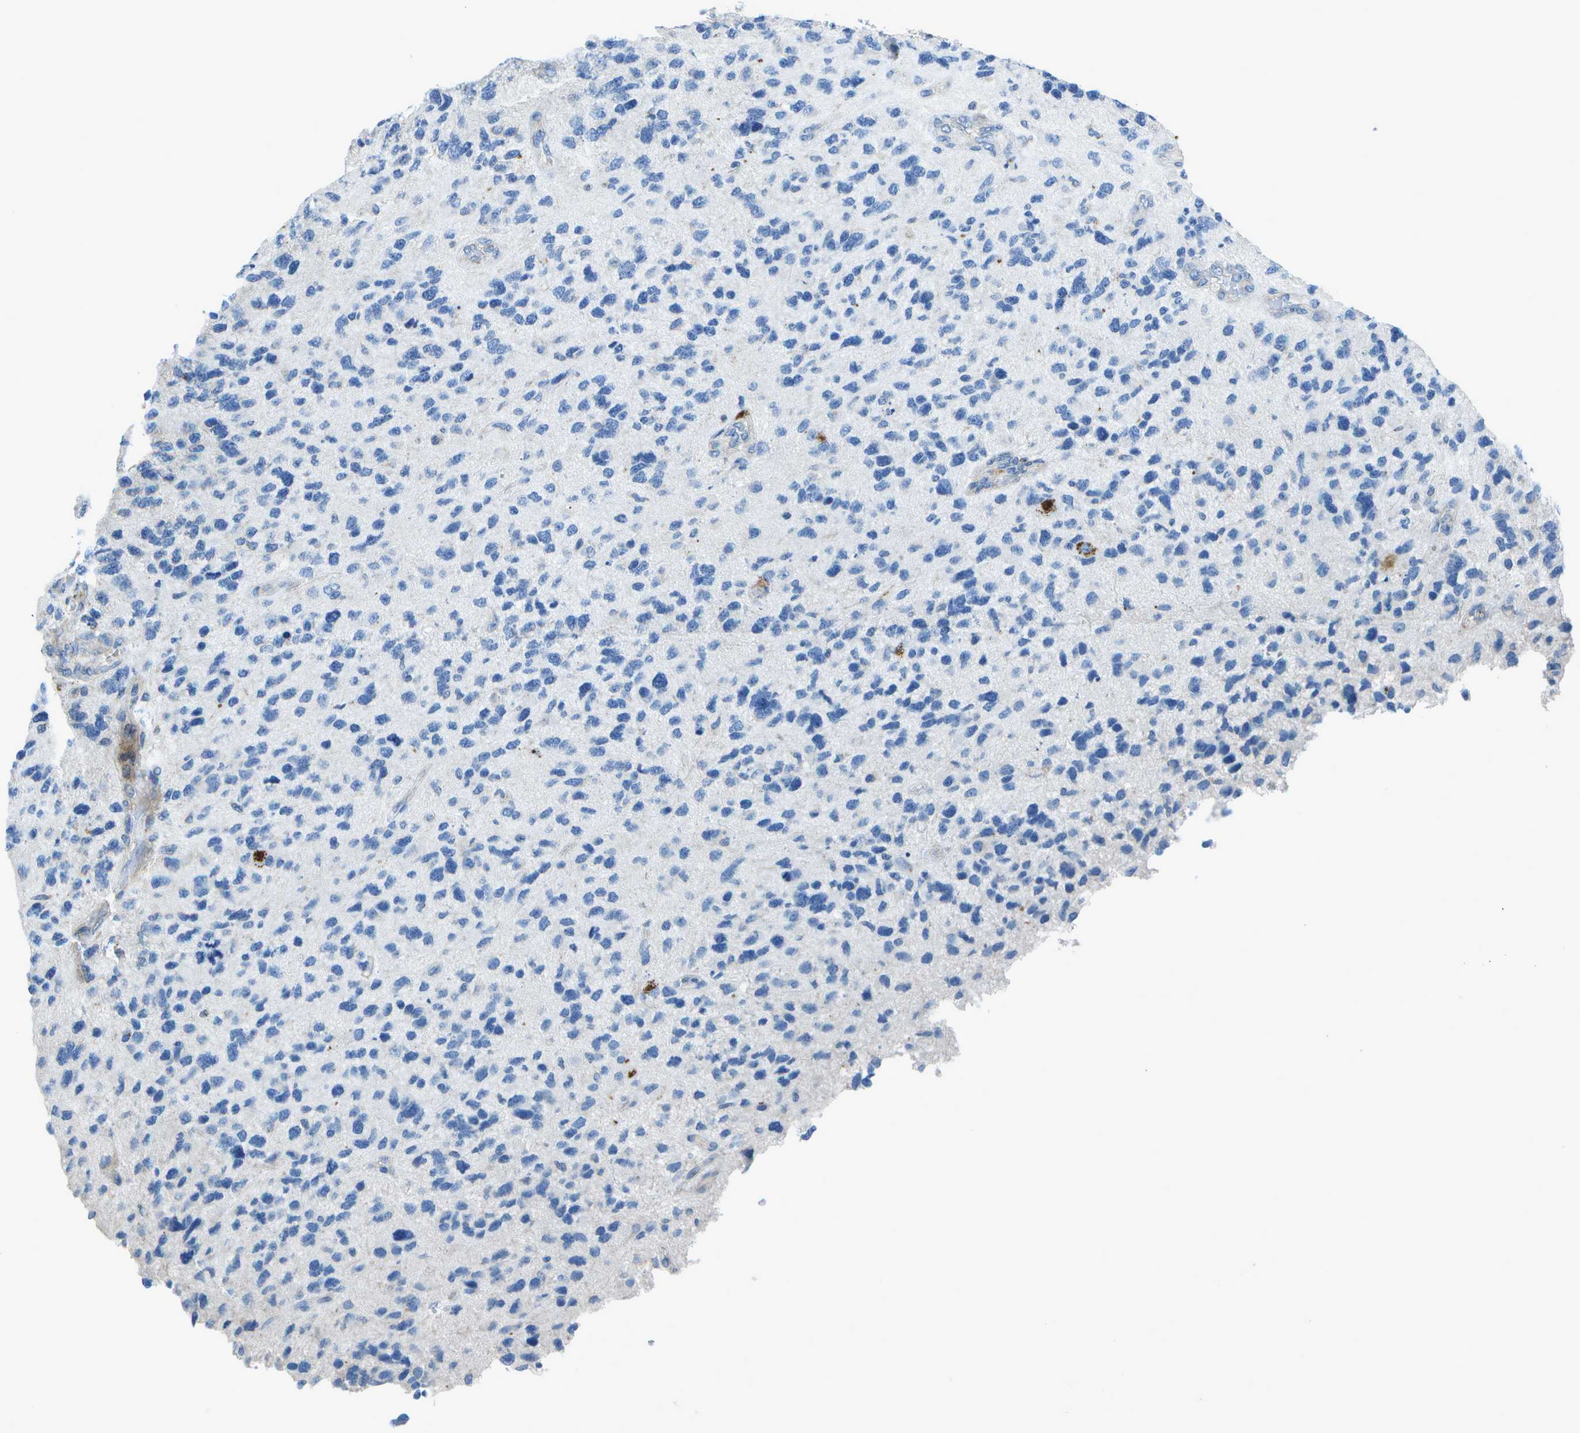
{"staining": {"intensity": "negative", "quantity": "none", "location": "none"}, "tissue": "glioma", "cell_type": "Tumor cells", "image_type": "cancer", "snomed": [{"axis": "morphology", "description": "Glioma, malignant, High grade"}, {"axis": "topography", "description": "Brain"}], "caption": "This is an immunohistochemistry (IHC) micrograph of human malignant glioma (high-grade). There is no staining in tumor cells.", "gene": "DCT", "patient": {"sex": "female", "age": 58}}